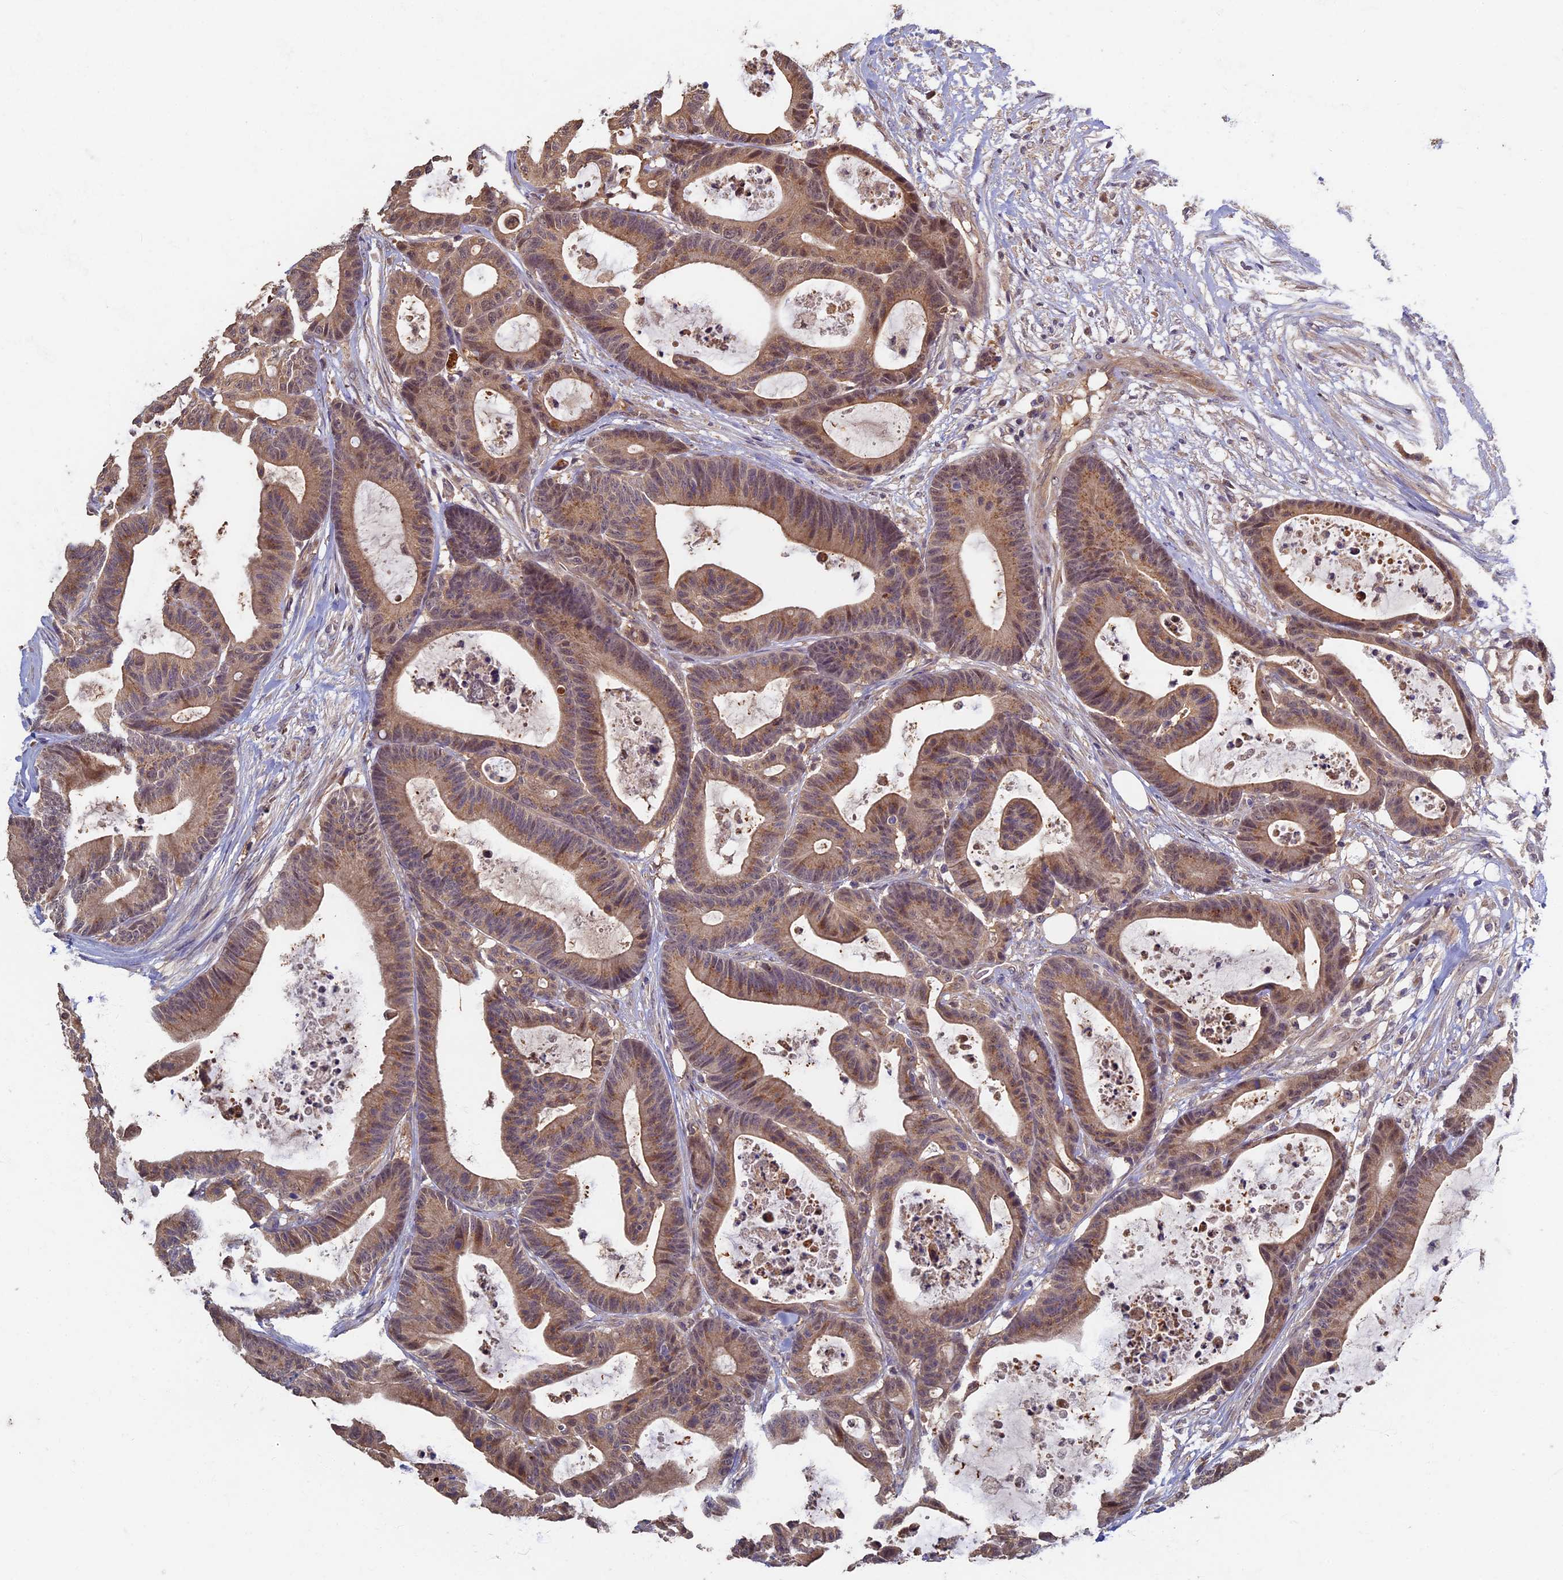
{"staining": {"intensity": "moderate", "quantity": ">75%", "location": "cytoplasmic/membranous,nuclear"}, "tissue": "colorectal cancer", "cell_type": "Tumor cells", "image_type": "cancer", "snomed": [{"axis": "morphology", "description": "Adenocarcinoma, NOS"}, {"axis": "topography", "description": "Colon"}], "caption": "DAB immunohistochemical staining of adenocarcinoma (colorectal) exhibits moderate cytoplasmic/membranous and nuclear protein expression in about >75% of tumor cells.", "gene": "RSPH3", "patient": {"sex": "female", "age": 84}}